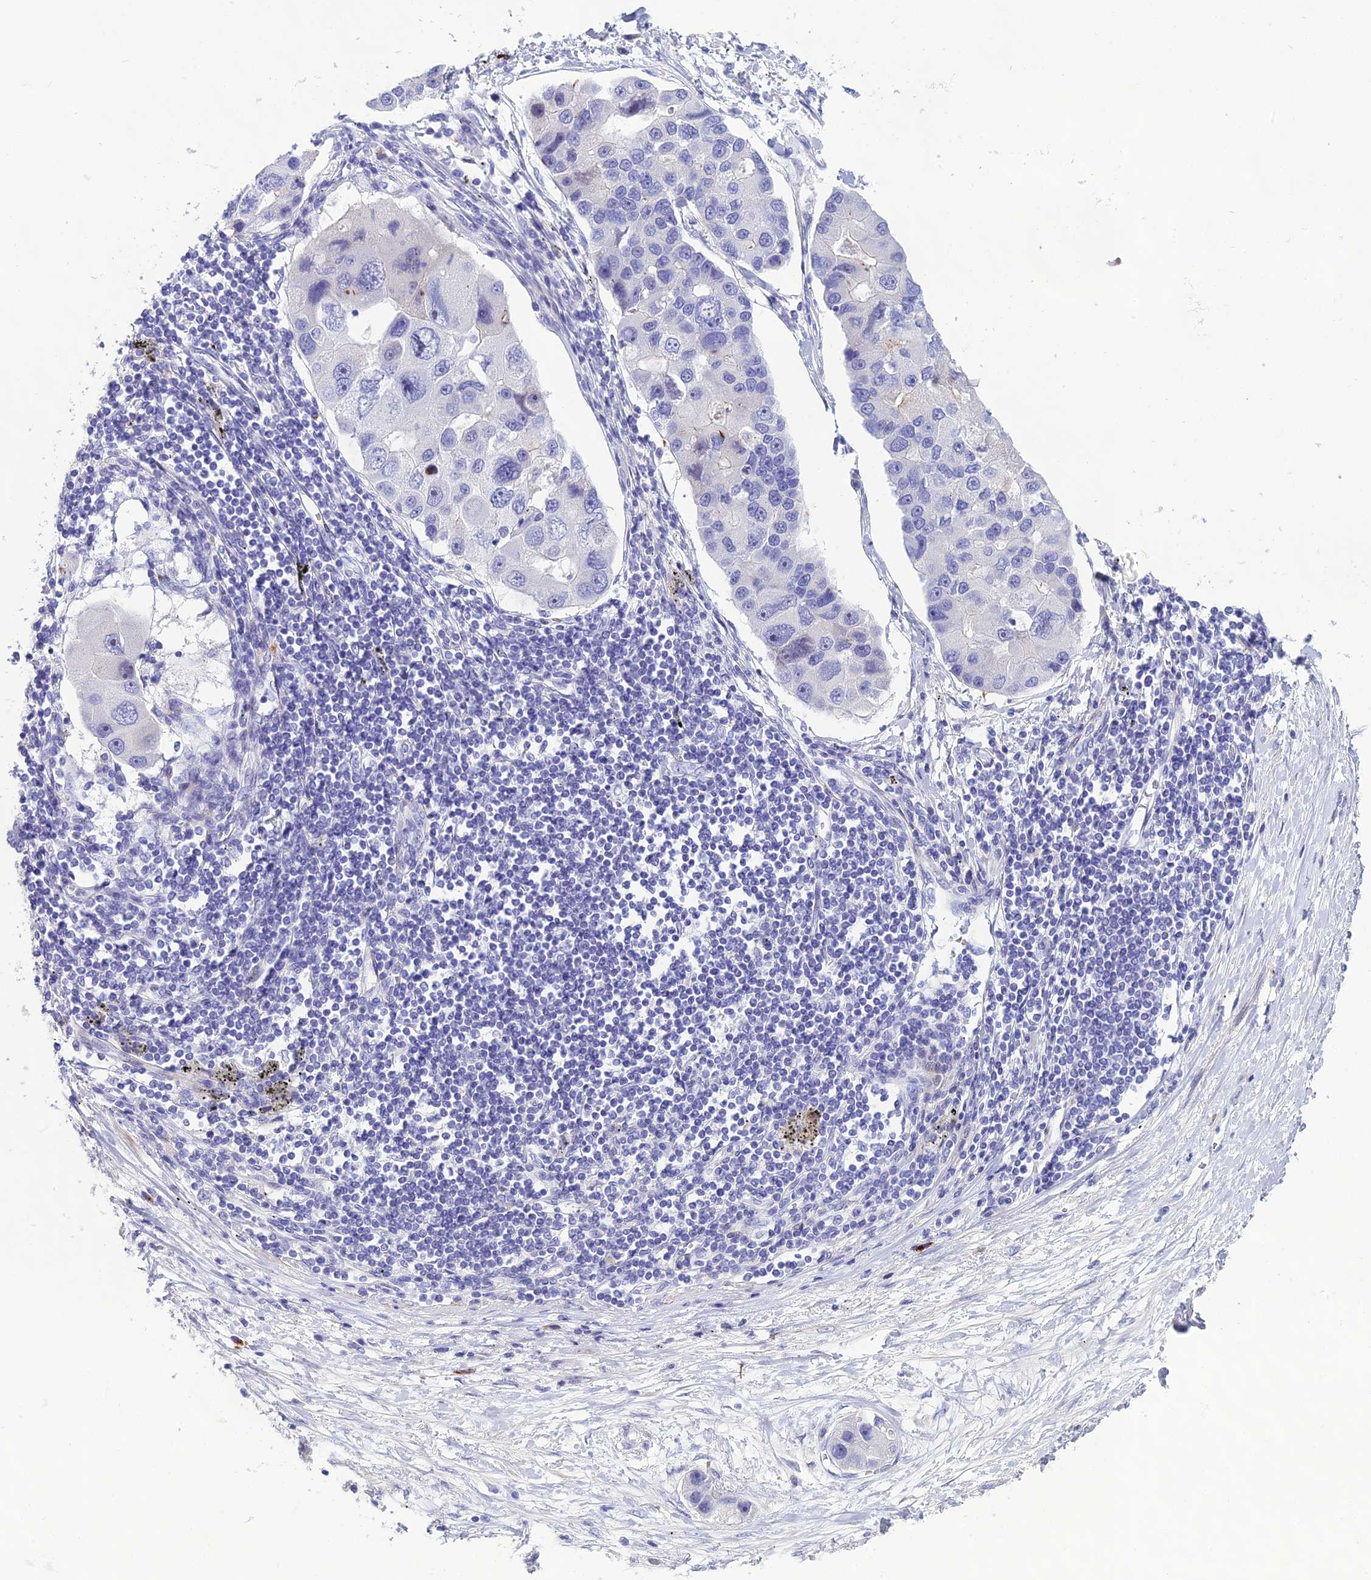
{"staining": {"intensity": "negative", "quantity": "none", "location": "none"}, "tissue": "lung cancer", "cell_type": "Tumor cells", "image_type": "cancer", "snomed": [{"axis": "morphology", "description": "Adenocarcinoma, NOS"}, {"axis": "topography", "description": "Lung"}], "caption": "There is no significant positivity in tumor cells of lung adenocarcinoma.", "gene": "OR56B1", "patient": {"sex": "female", "age": 54}}